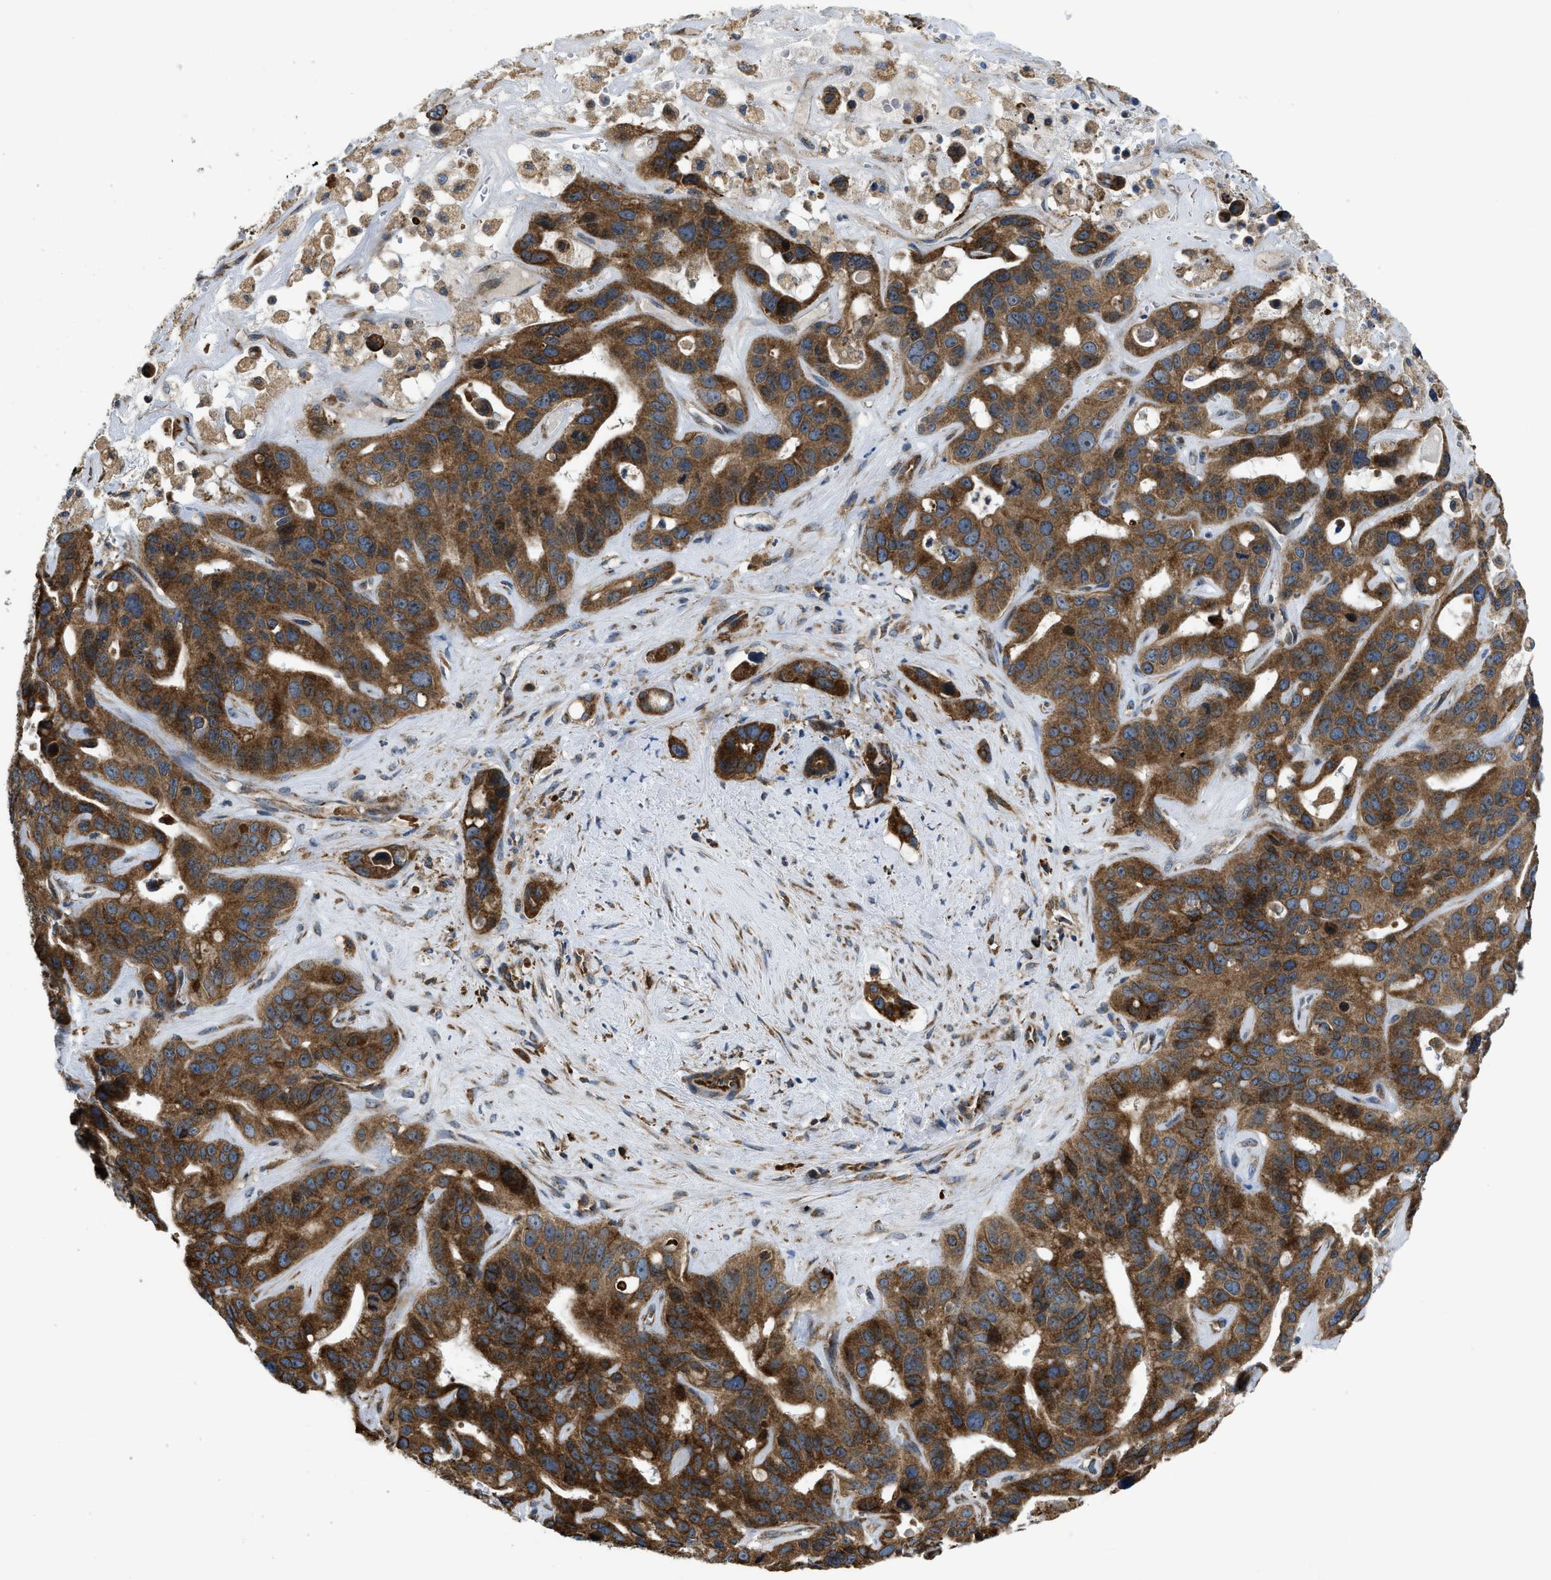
{"staining": {"intensity": "strong", "quantity": ">75%", "location": "cytoplasmic/membranous"}, "tissue": "liver cancer", "cell_type": "Tumor cells", "image_type": "cancer", "snomed": [{"axis": "morphology", "description": "Cholangiocarcinoma"}, {"axis": "topography", "description": "Liver"}], "caption": "Immunohistochemistry of human liver cancer exhibits high levels of strong cytoplasmic/membranous expression in about >75% of tumor cells.", "gene": "CSPG4", "patient": {"sex": "female", "age": 65}}